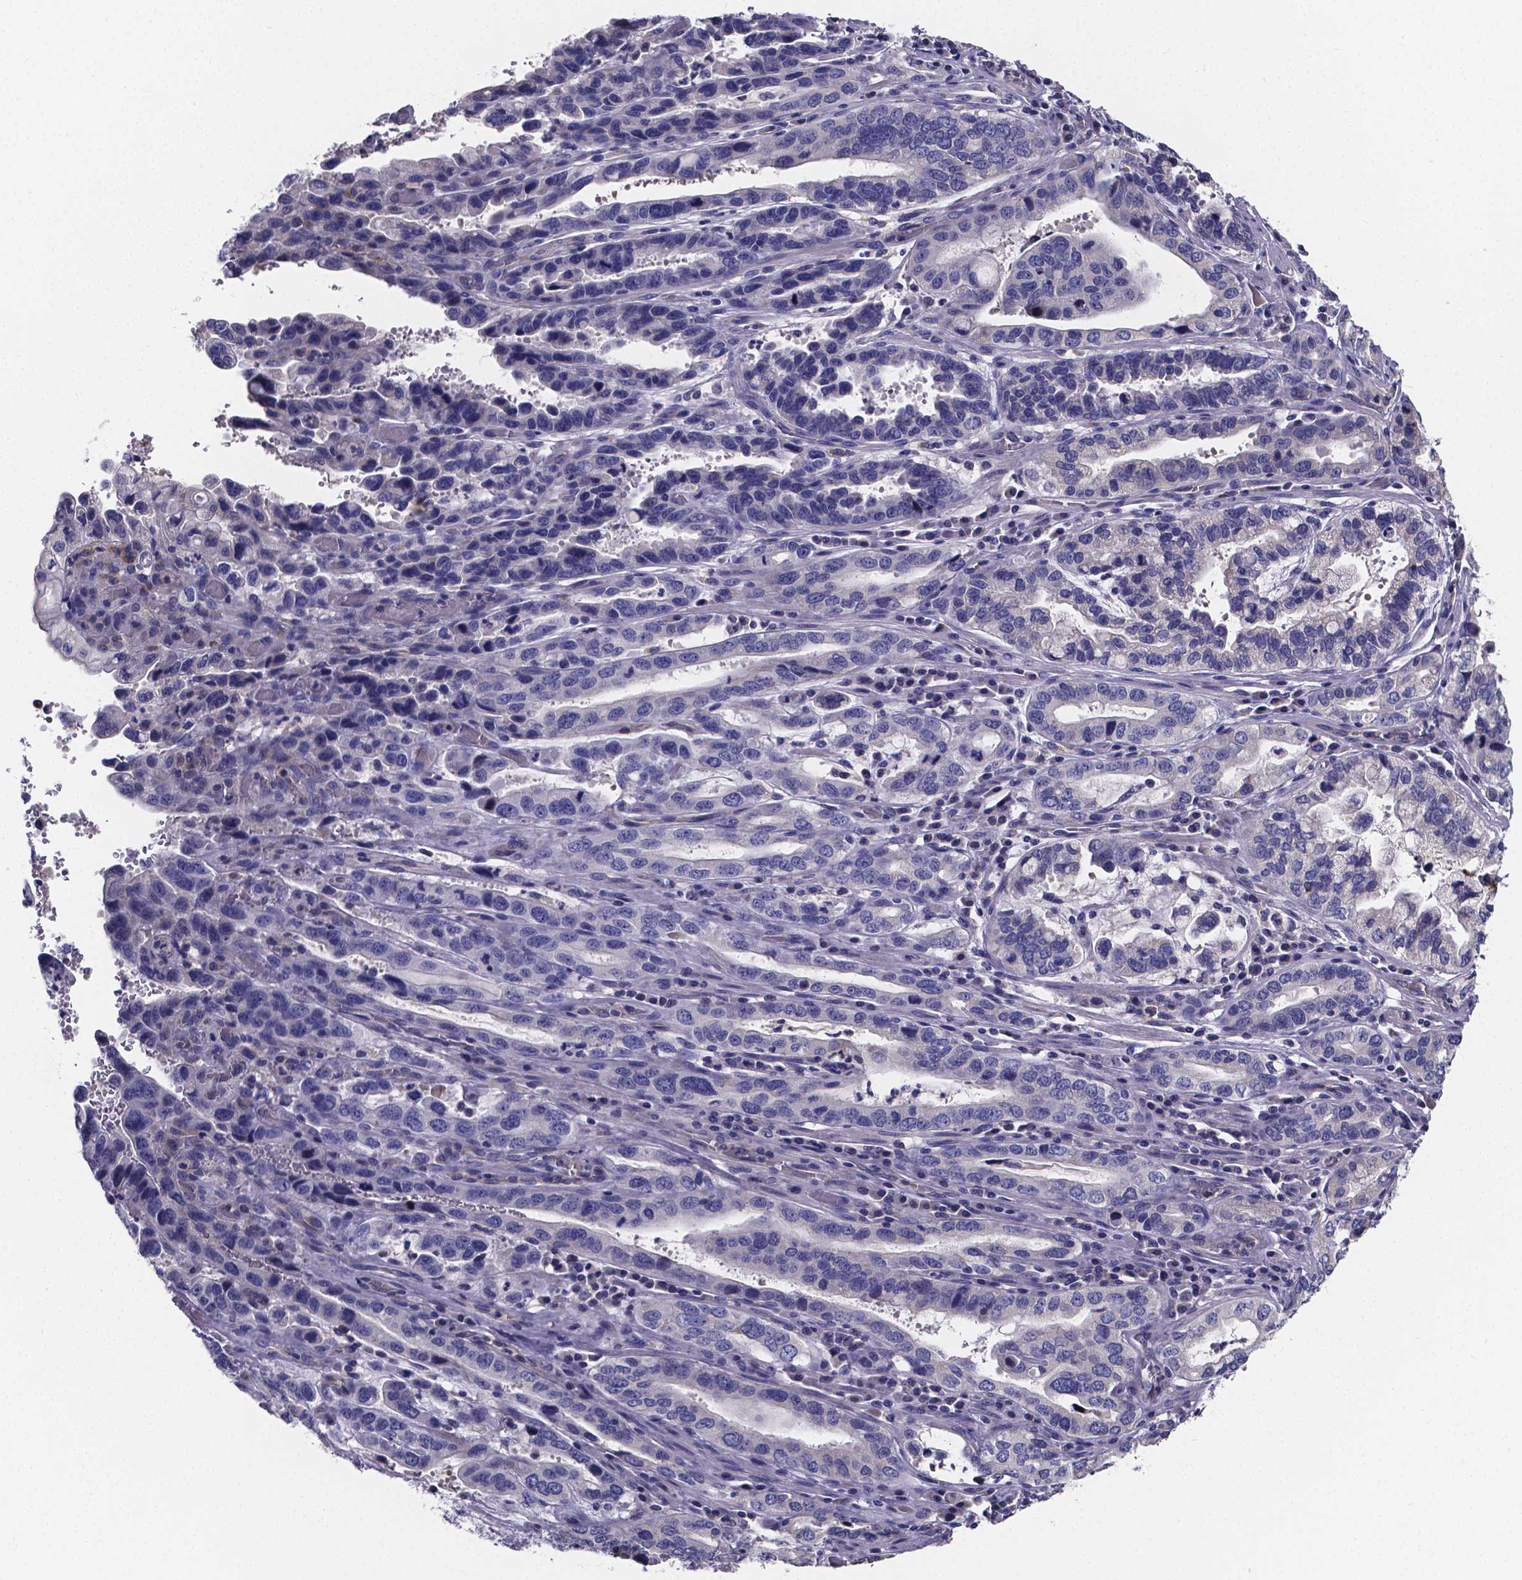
{"staining": {"intensity": "negative", "quantity": "none", "location": "none"}, "tissue": "stomach cancer", "cell_type": "Tumor cells", "image_type": "cancer", "snomed": [{"axis": "morphology", "description": "Adenocarcinoma, NOS"}, {"axis": "topography", "description": "Stomach, lower"}], "caption": "Immunohistochemistry of stomach cancer exhibits no expression in tumor cells.", "gene": "SFRP4", "patient": {"sex": "female", "age": 76}}